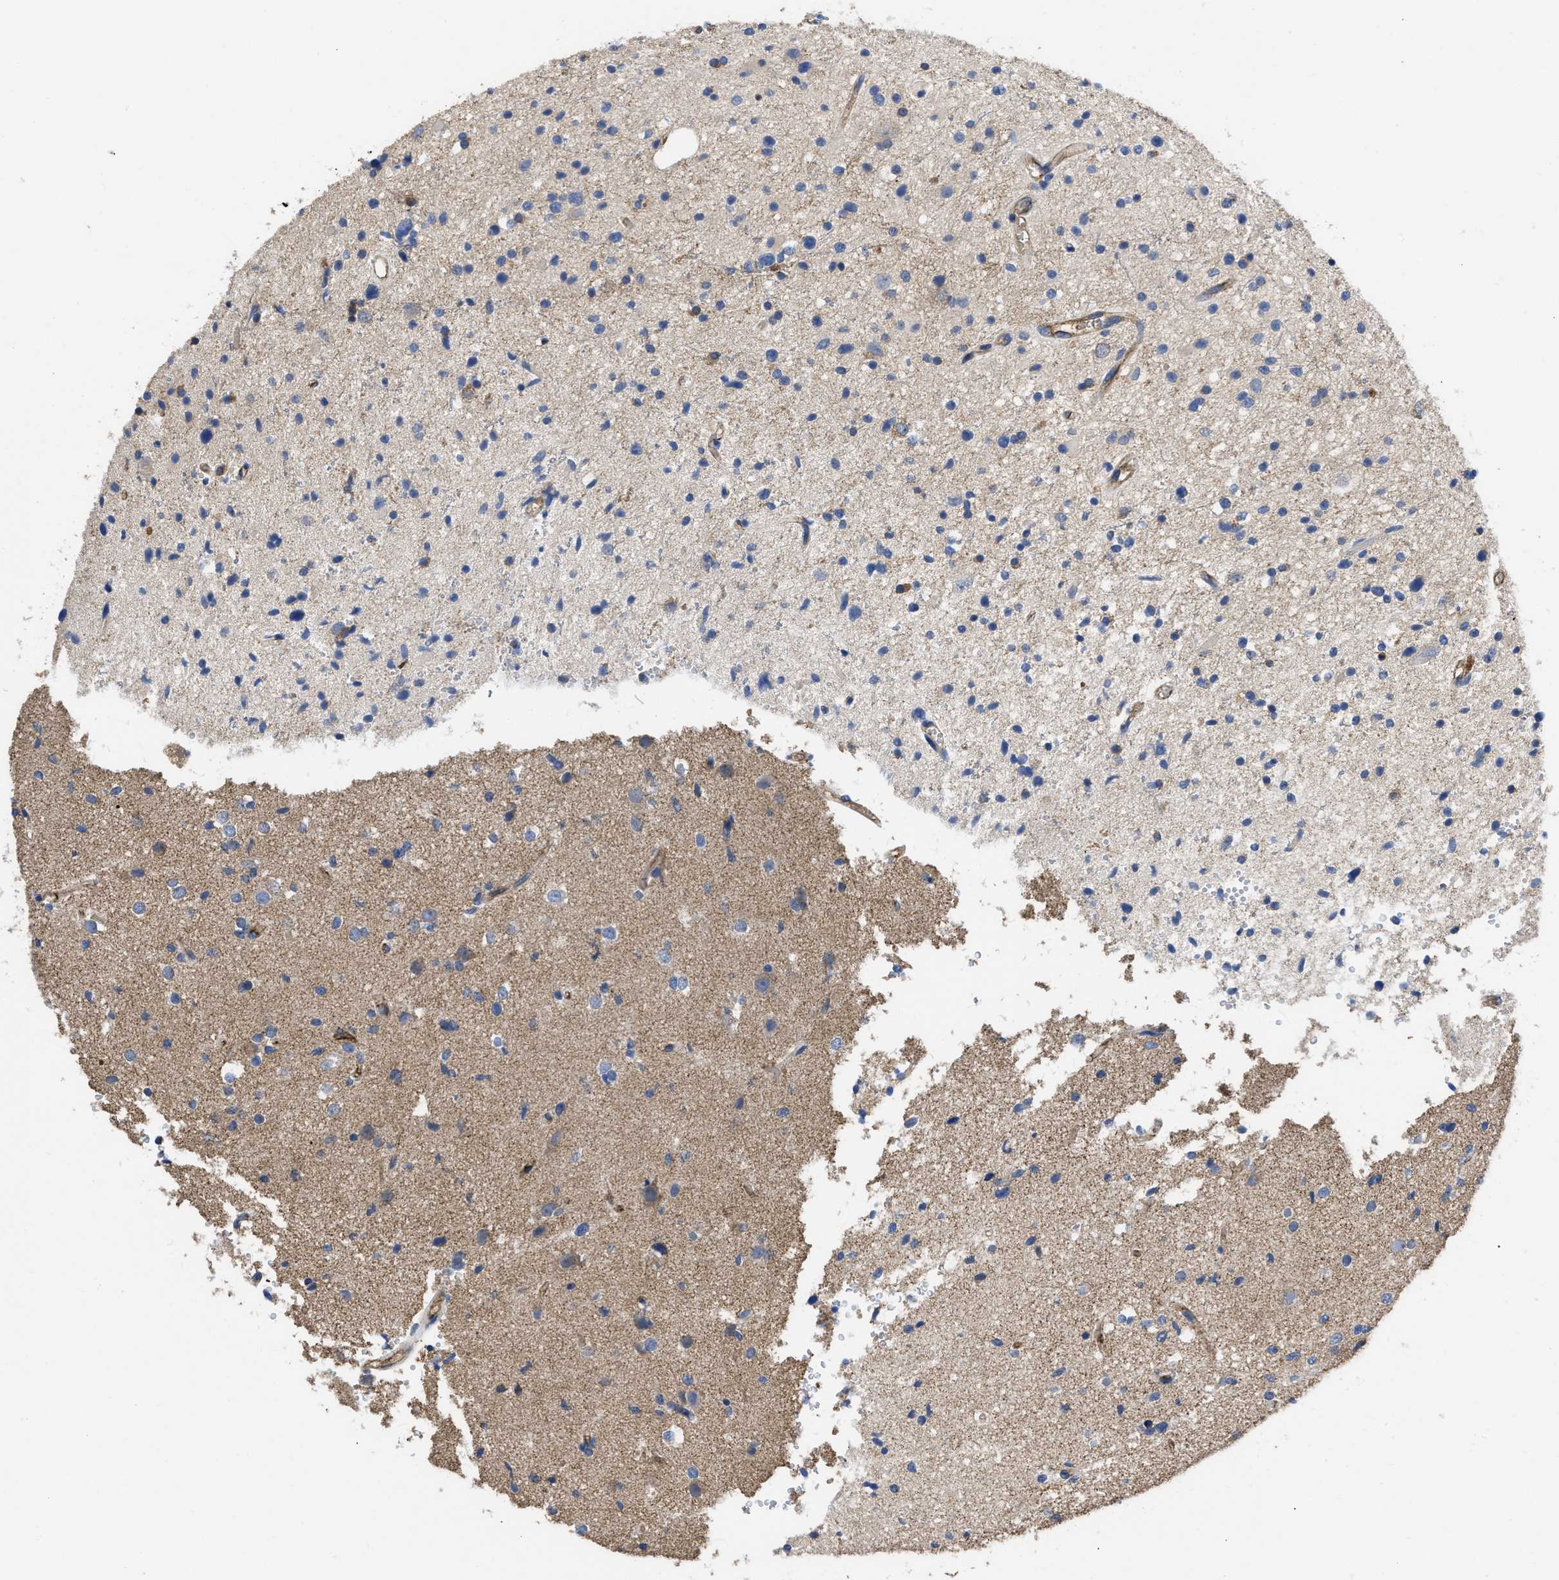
{"staining": {"intensity": "negative", "quantity": "none", "location": "none"}, "tissue": "glioma", "cell_type": "Tumor cells", "image_type": "cancer", "snomed": [{"axis": "morphology", "description": "Glioma, malignant, High grade"}, {"axis": "topography", "description": "Brain"}], "caption": "A micrograph of human glioma is negative for staining in tumor cells.", "gene": "USP4", "patient": {"sex": "male", "age": 33}}